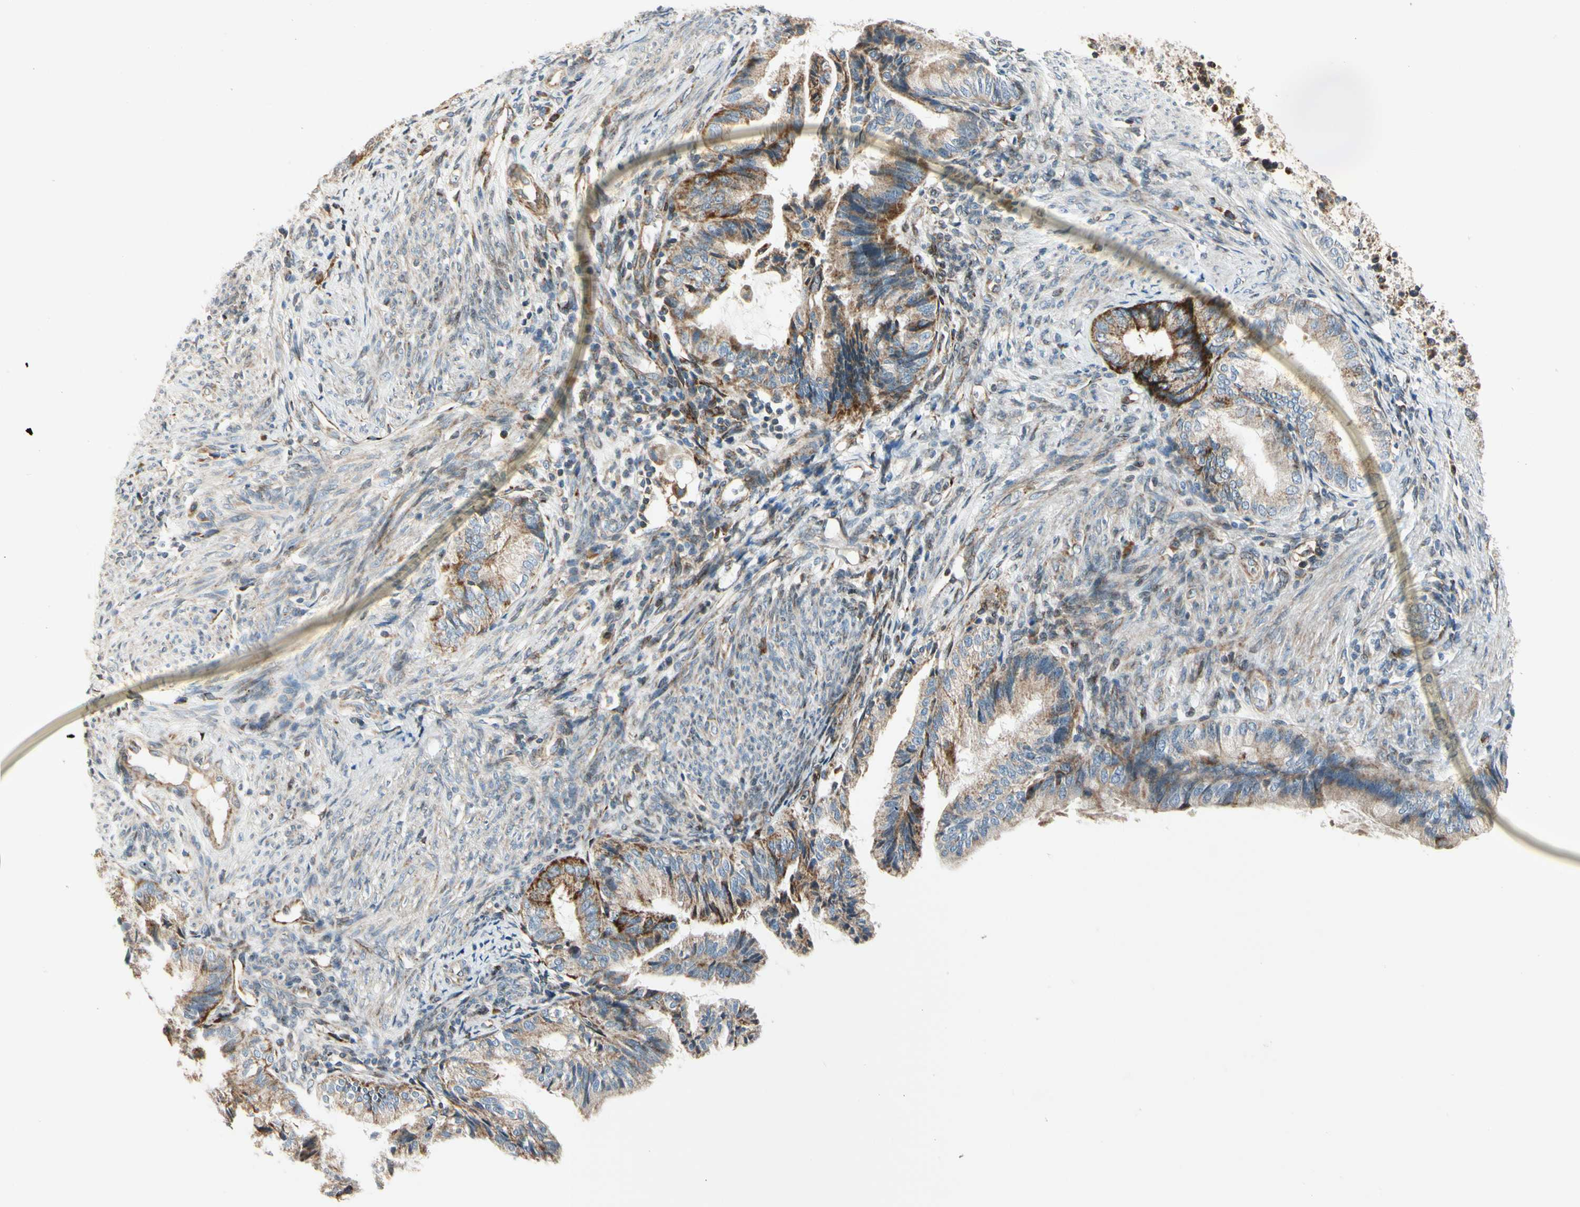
{"staining": {"intensity": "weak", "quantity": ">75%", "location": "cytoplasmic/membranous"}, "tissue": "endometrial cancer", "cell_type": "Tumor cells", "image_type": "cancer", "snomed": [{"axis": "morphology", "description": "Adenocarcinoma, NOS"}, {"axis": "topography", "description": "Endometrium"}], "caption": "Weak cytoplasmic/membranous protein staining is present in approximately >75% of tumor cells in adenocarcinoma (endometrial).", "gene": "MRPL9", "patient": {"sex": "female", "age": 86}}